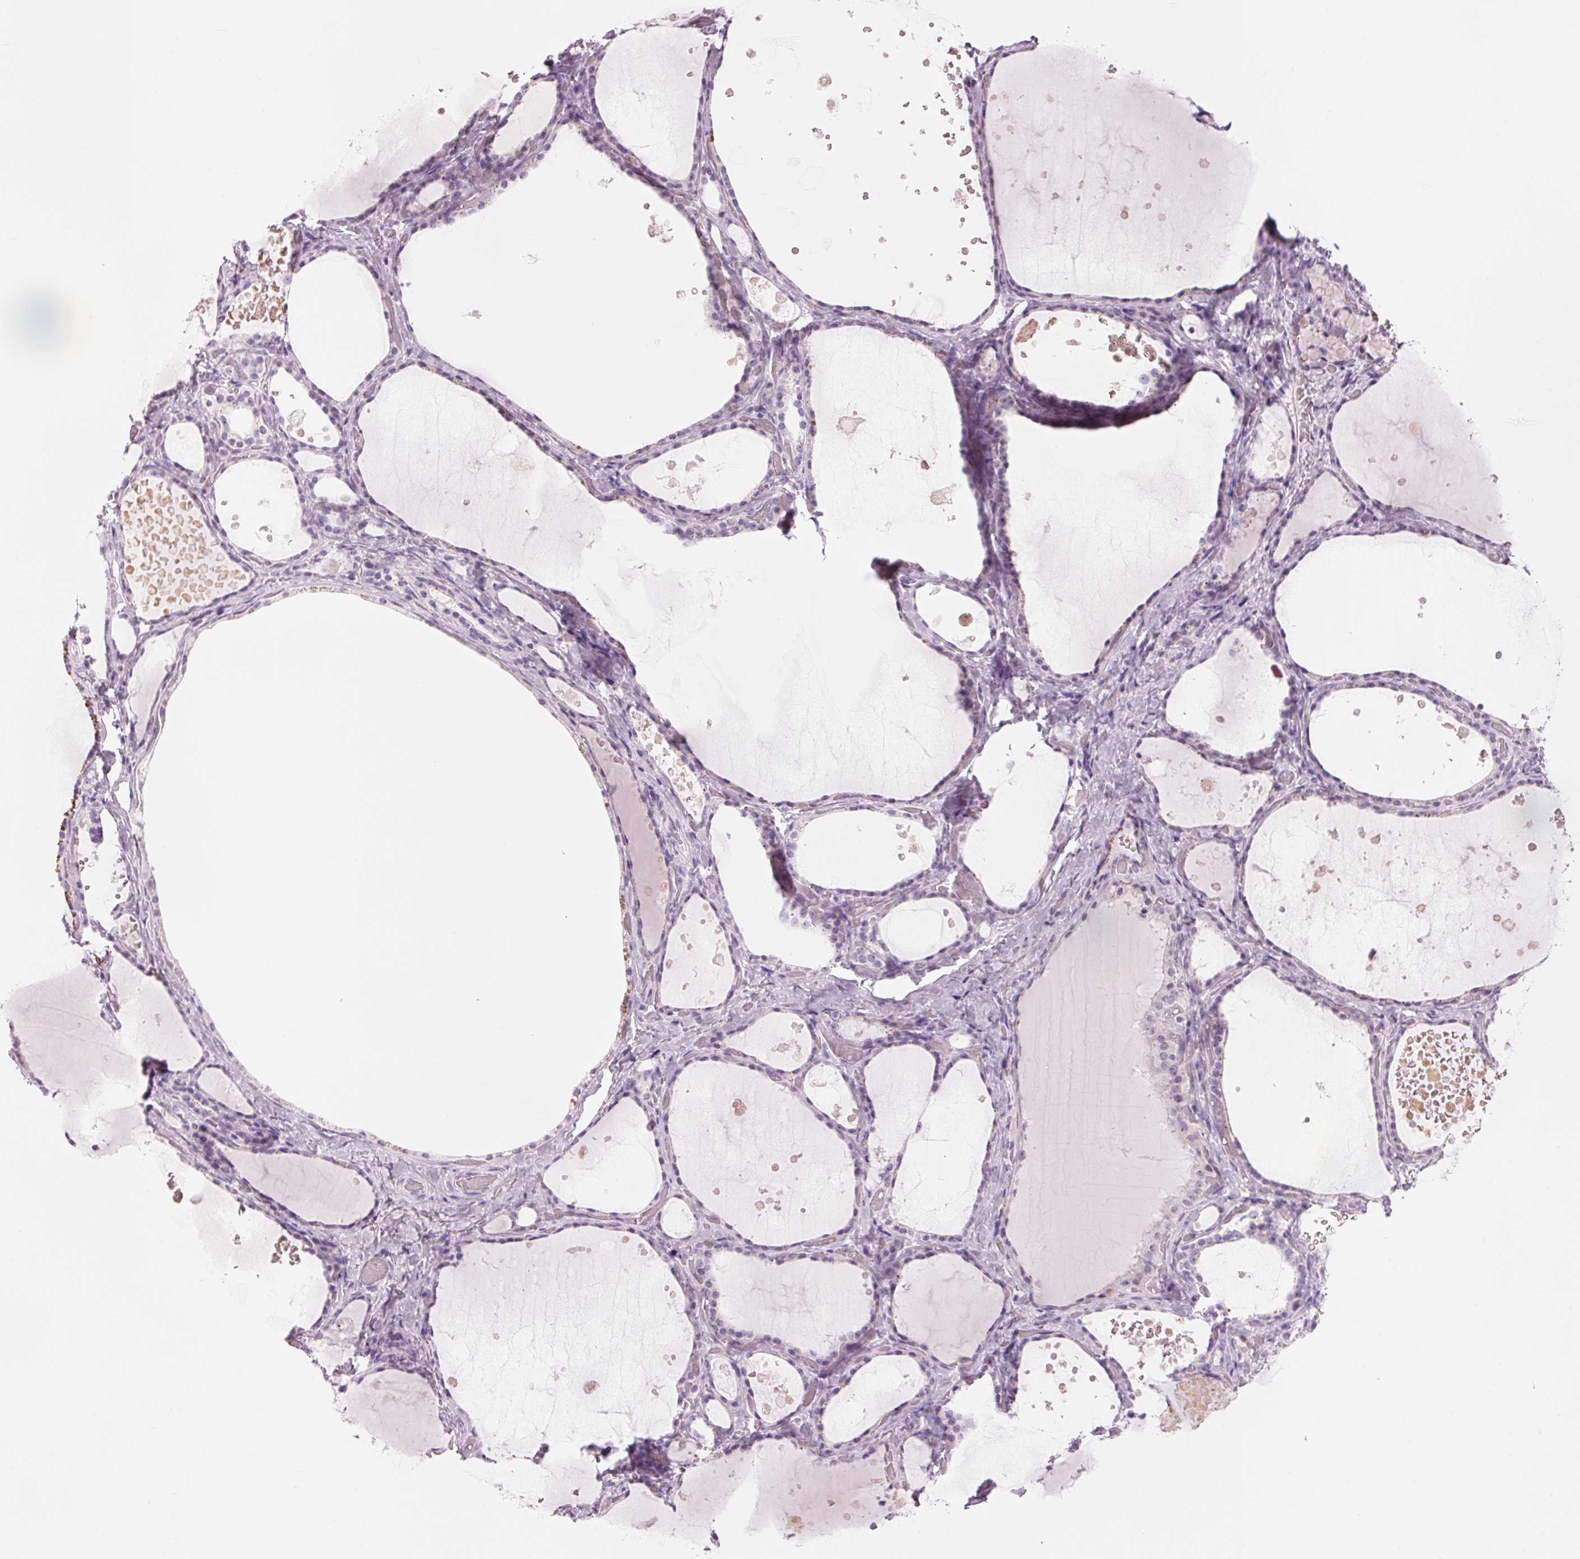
{"staining": {"intensity": "negative", "quantity": "none", "location": "none"}, "tissue": "thyroid gland", "cell_type": "Glandular cells", "image_type": "normal", "snomed": [{"axis": "morphology", "description": "Normal tissue, NOS"}, {"axis": "topography", "description": "Thyroid gland"}], "caption": "Glandular cells are negative for protein expression in unremarkable human thyroid gland. (DAB (3,3'-diaminobenzidine) immunohistochemistry (IHC) visualized using brightfield microscopy, high magnification).", "gene": "DNTTIP2", "patient": {"sex": "female", "age": 56}}